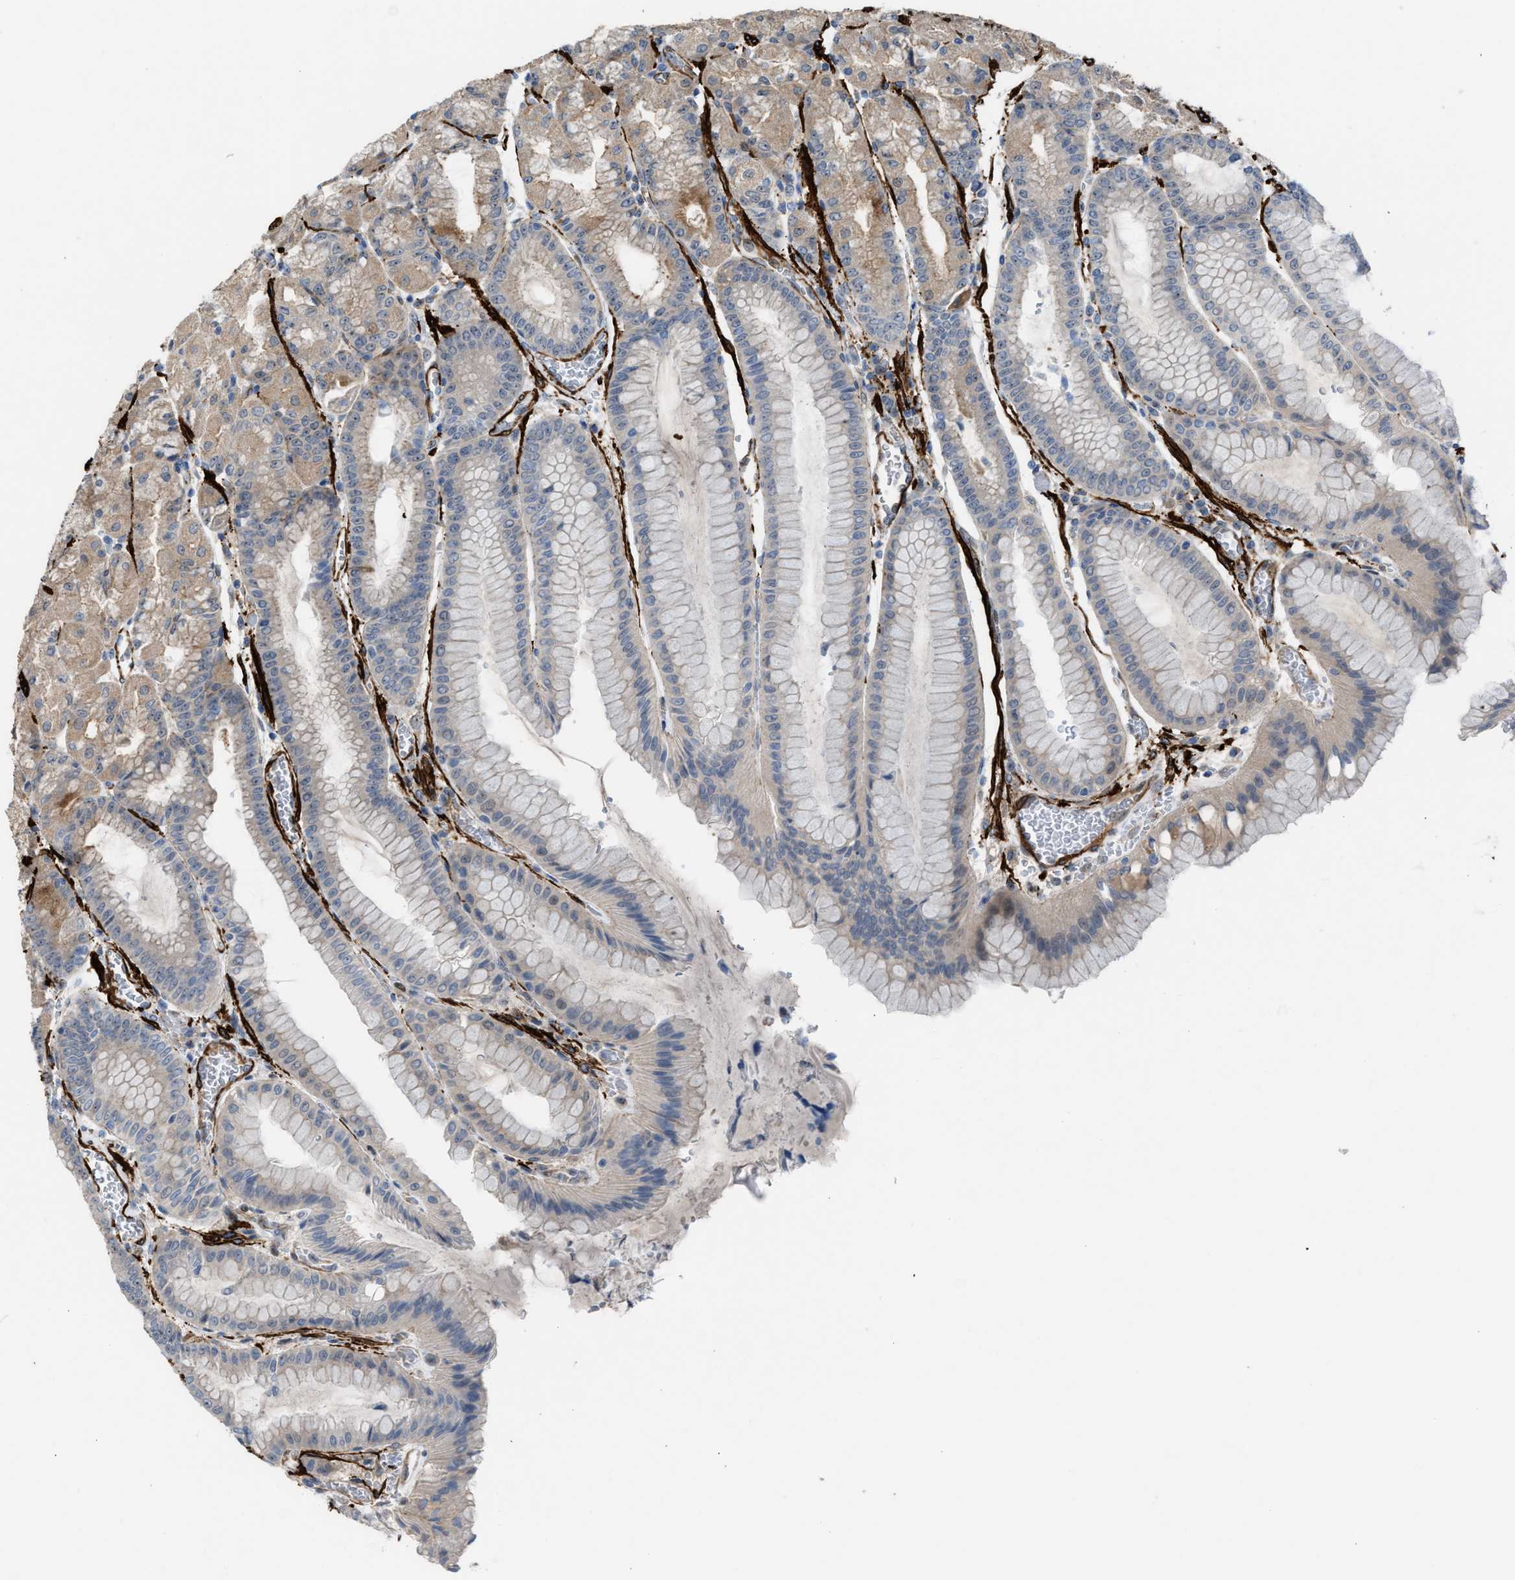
{"staining": {"intensity": "moderate", "quantity": "<25%", "location": "cytoplasmic/membranous"}, "tissue": "stomach", "cell_type": "Glandular cells", "image_type": "normal", "snomed": [{"axis": "morphology", "description": "Normal tissue, NOS"}, {"axis": "morphology", "description": "Carcinoid, malignant, NOS"}, {"axis": "topography", "description": "Stomach, upper"}], "caption": "Normal stomach was stained to show a protein in brown. There is low levels of moderate cytoplasmic/membranous staining in approximately <25% of glandular cells.", "gene": "NQO2", "patient": {"sex": "male", "age": 39}}